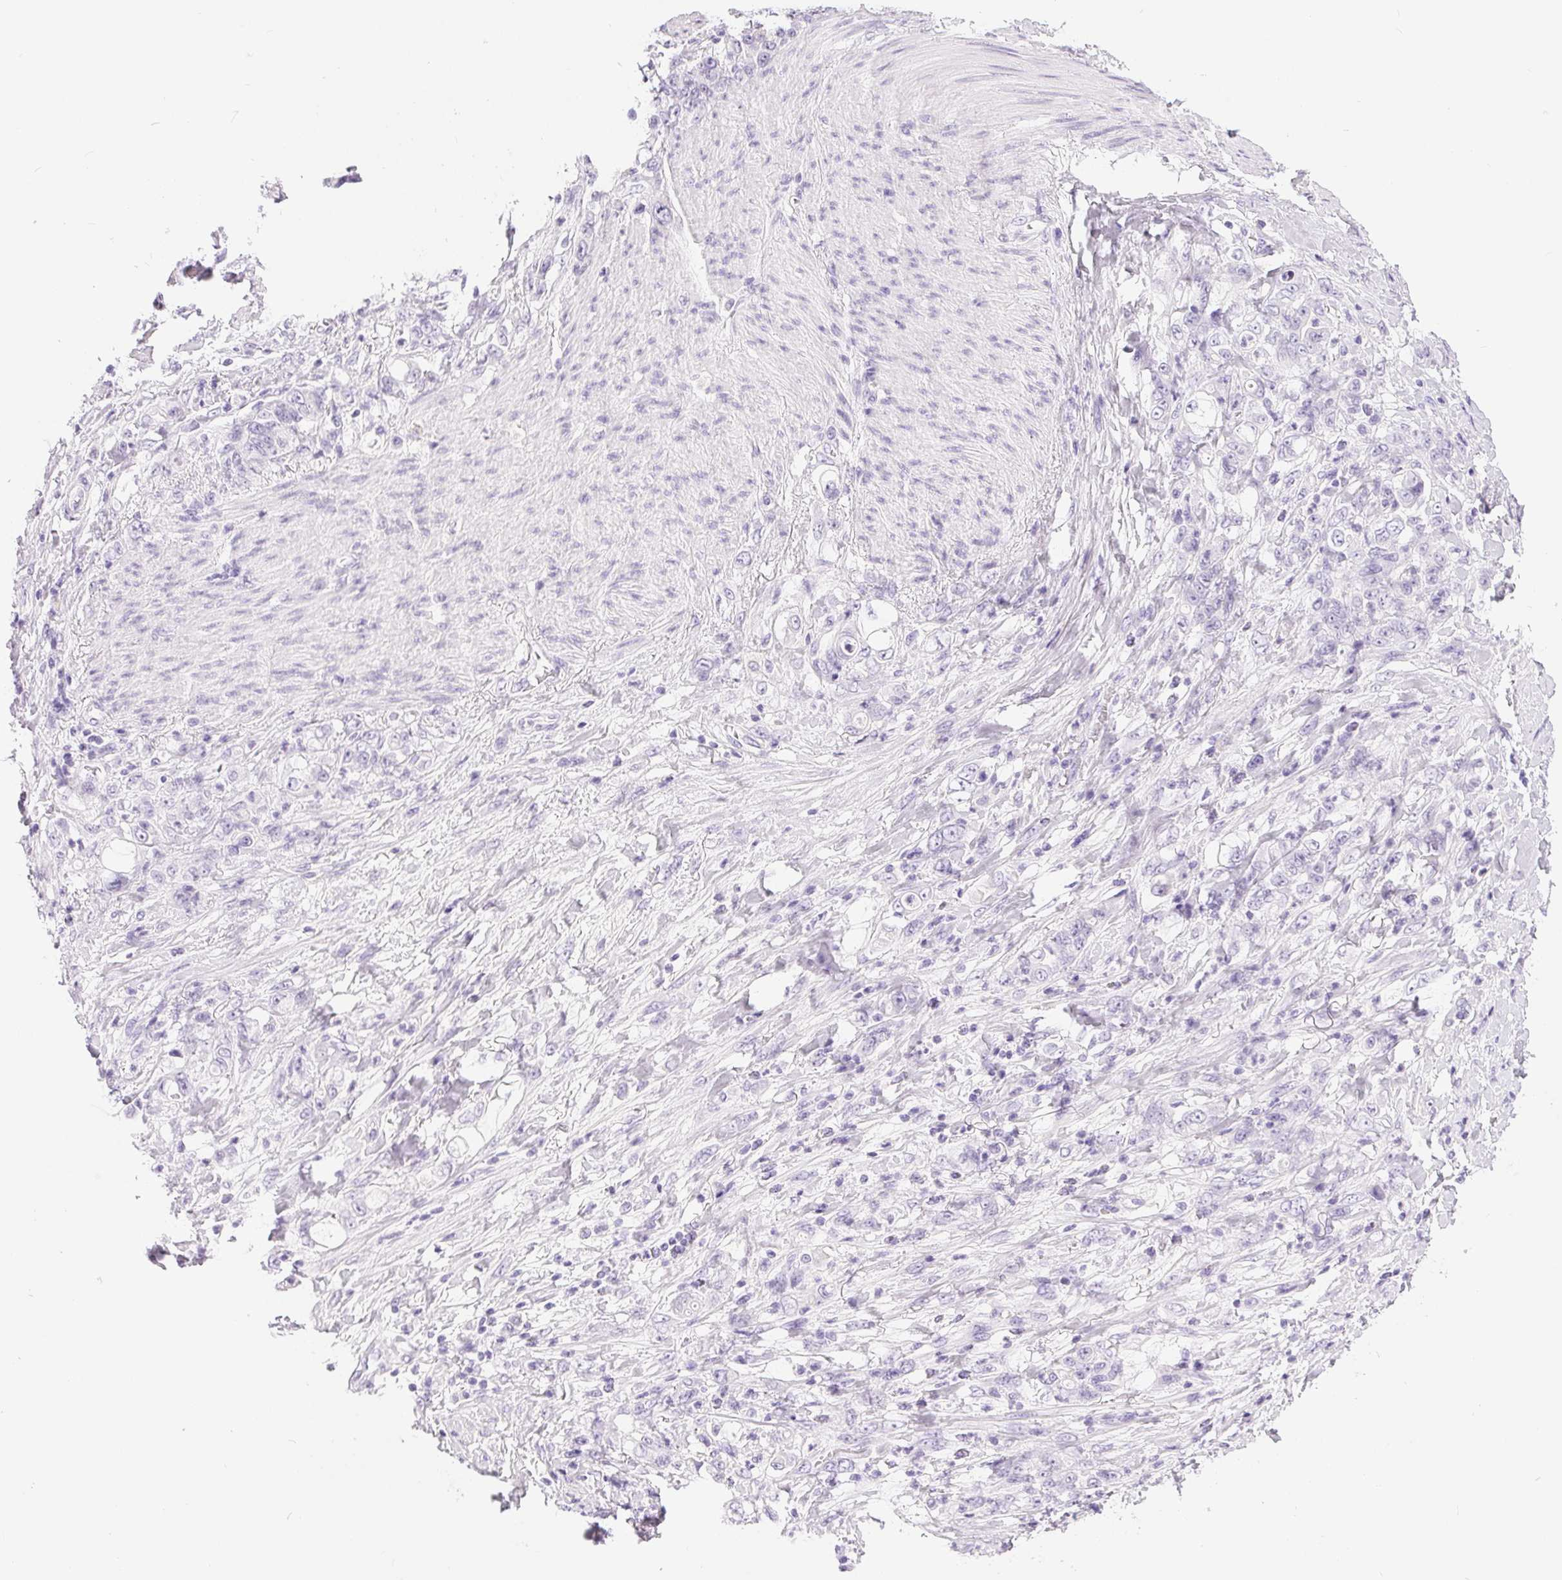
{"staining": {"intensity": "negative", "quantity": "none", "location": "none"}, "tissue": "stomach cancer", "cell_type": "Tumor cells", "image_type": "cancer", "snomed": [{"axis": "morphology", "description": "Adenocarcinoma, NOS"}, {"axis": "topography", "description": "Stomach"}], "caption": "High magnification brightfield microscopy of stomach adenocarcinoma stained with DAB (3,3'-diaminobenzidine) (brown) and counterstained with hematoxylin (blue): tumor cells show no significant positivity.", "gene": "XDH", "patient": {"sex": "female", "age": 79}}